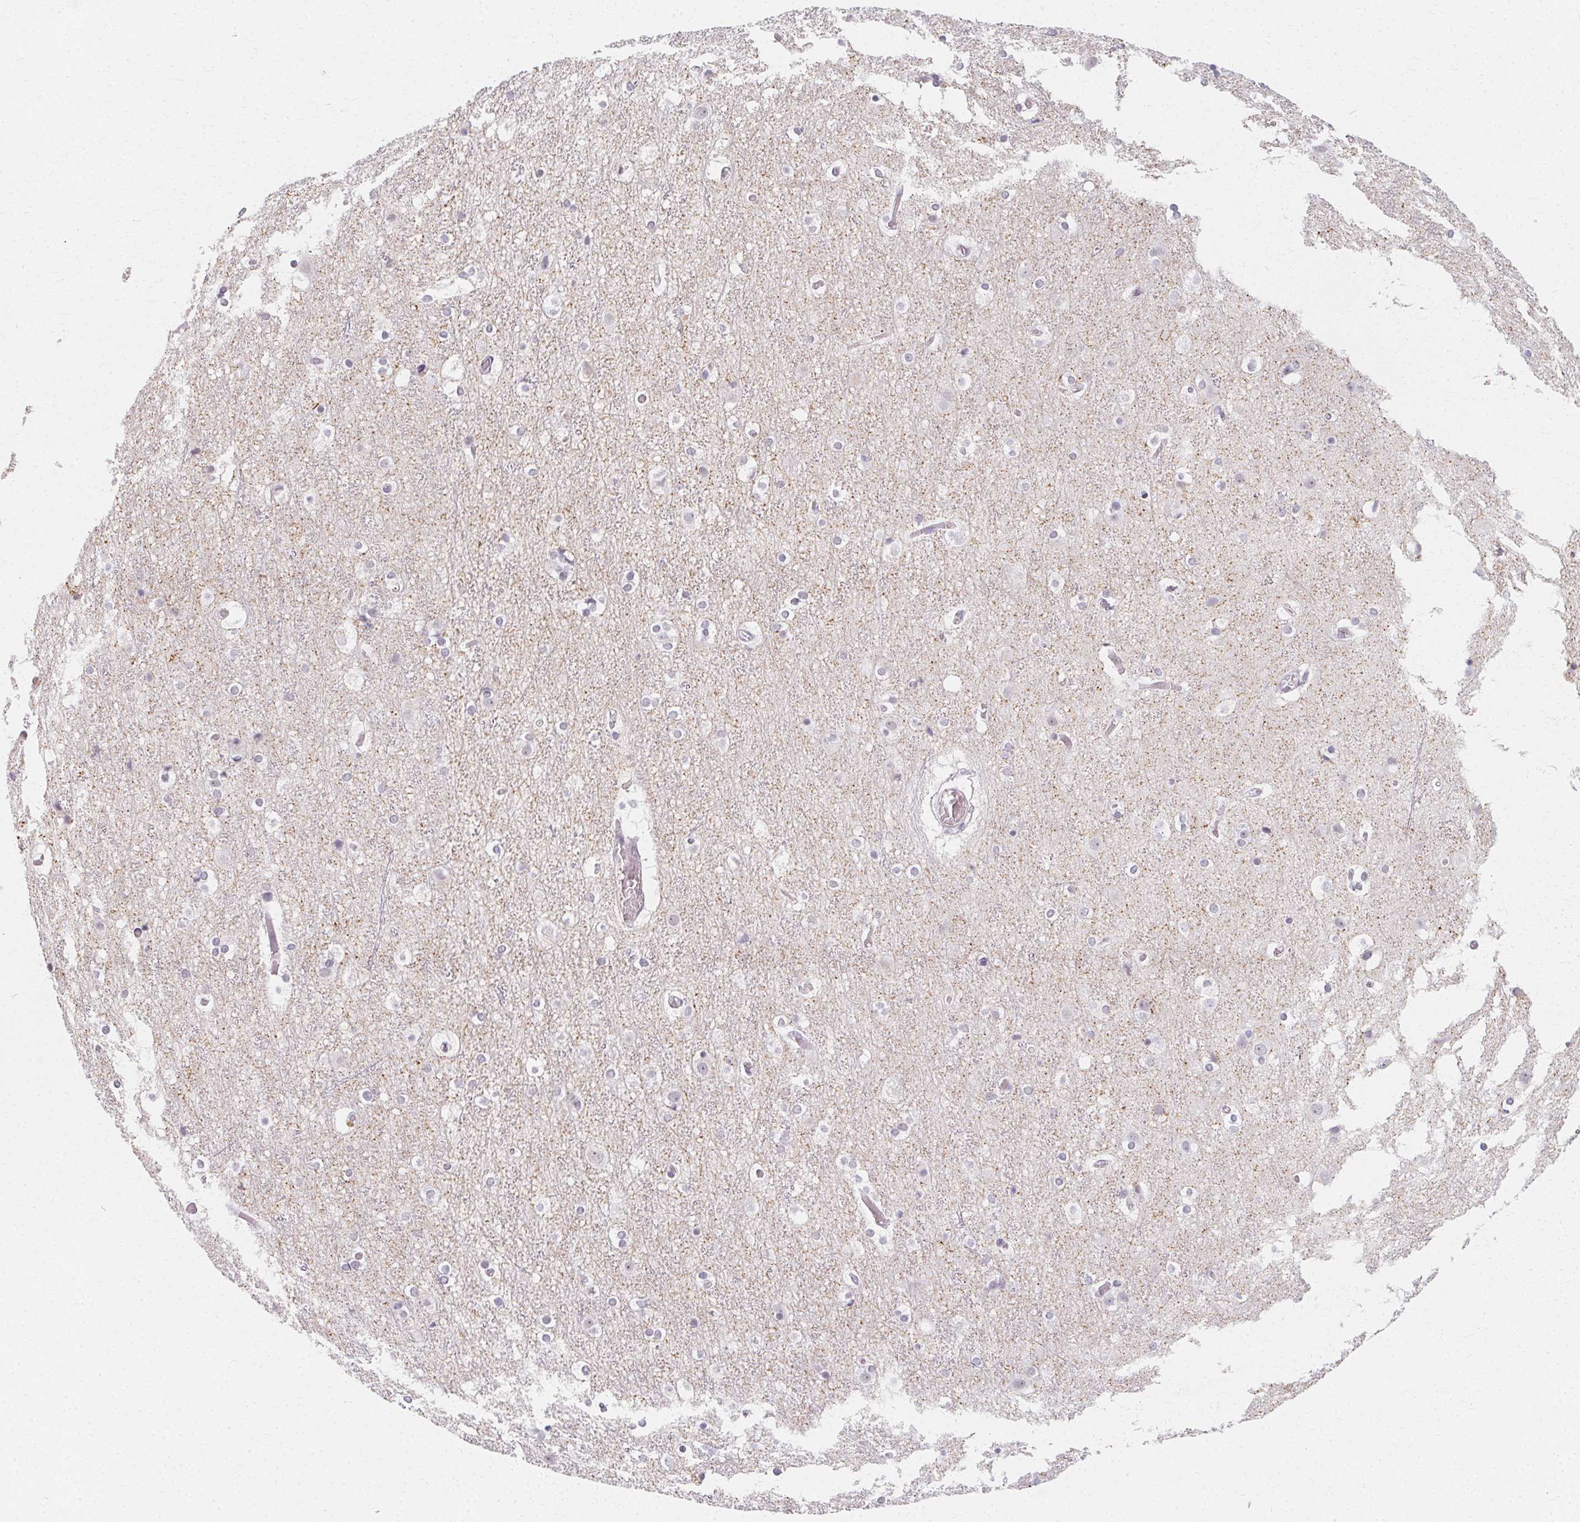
{"staining": {"intensity": "negative", "quantity": "none", "location": "none"}, "tissue": "cerebral cortex", "cell_type": "Endothelial cells", "image_type": "normal", "snomed": [{"axis": "morphology", "description": "Normal tissue, NOS"}, {"axis": "topography", "description": "Cerebral cortex"}], "caption": "This is an IHC histopathology image of unremarkable human cerebral cortex. There is no positivity in endothelial cells.", "gene": "SYNPR", "patient": {"sex": "female", "age": 52}}